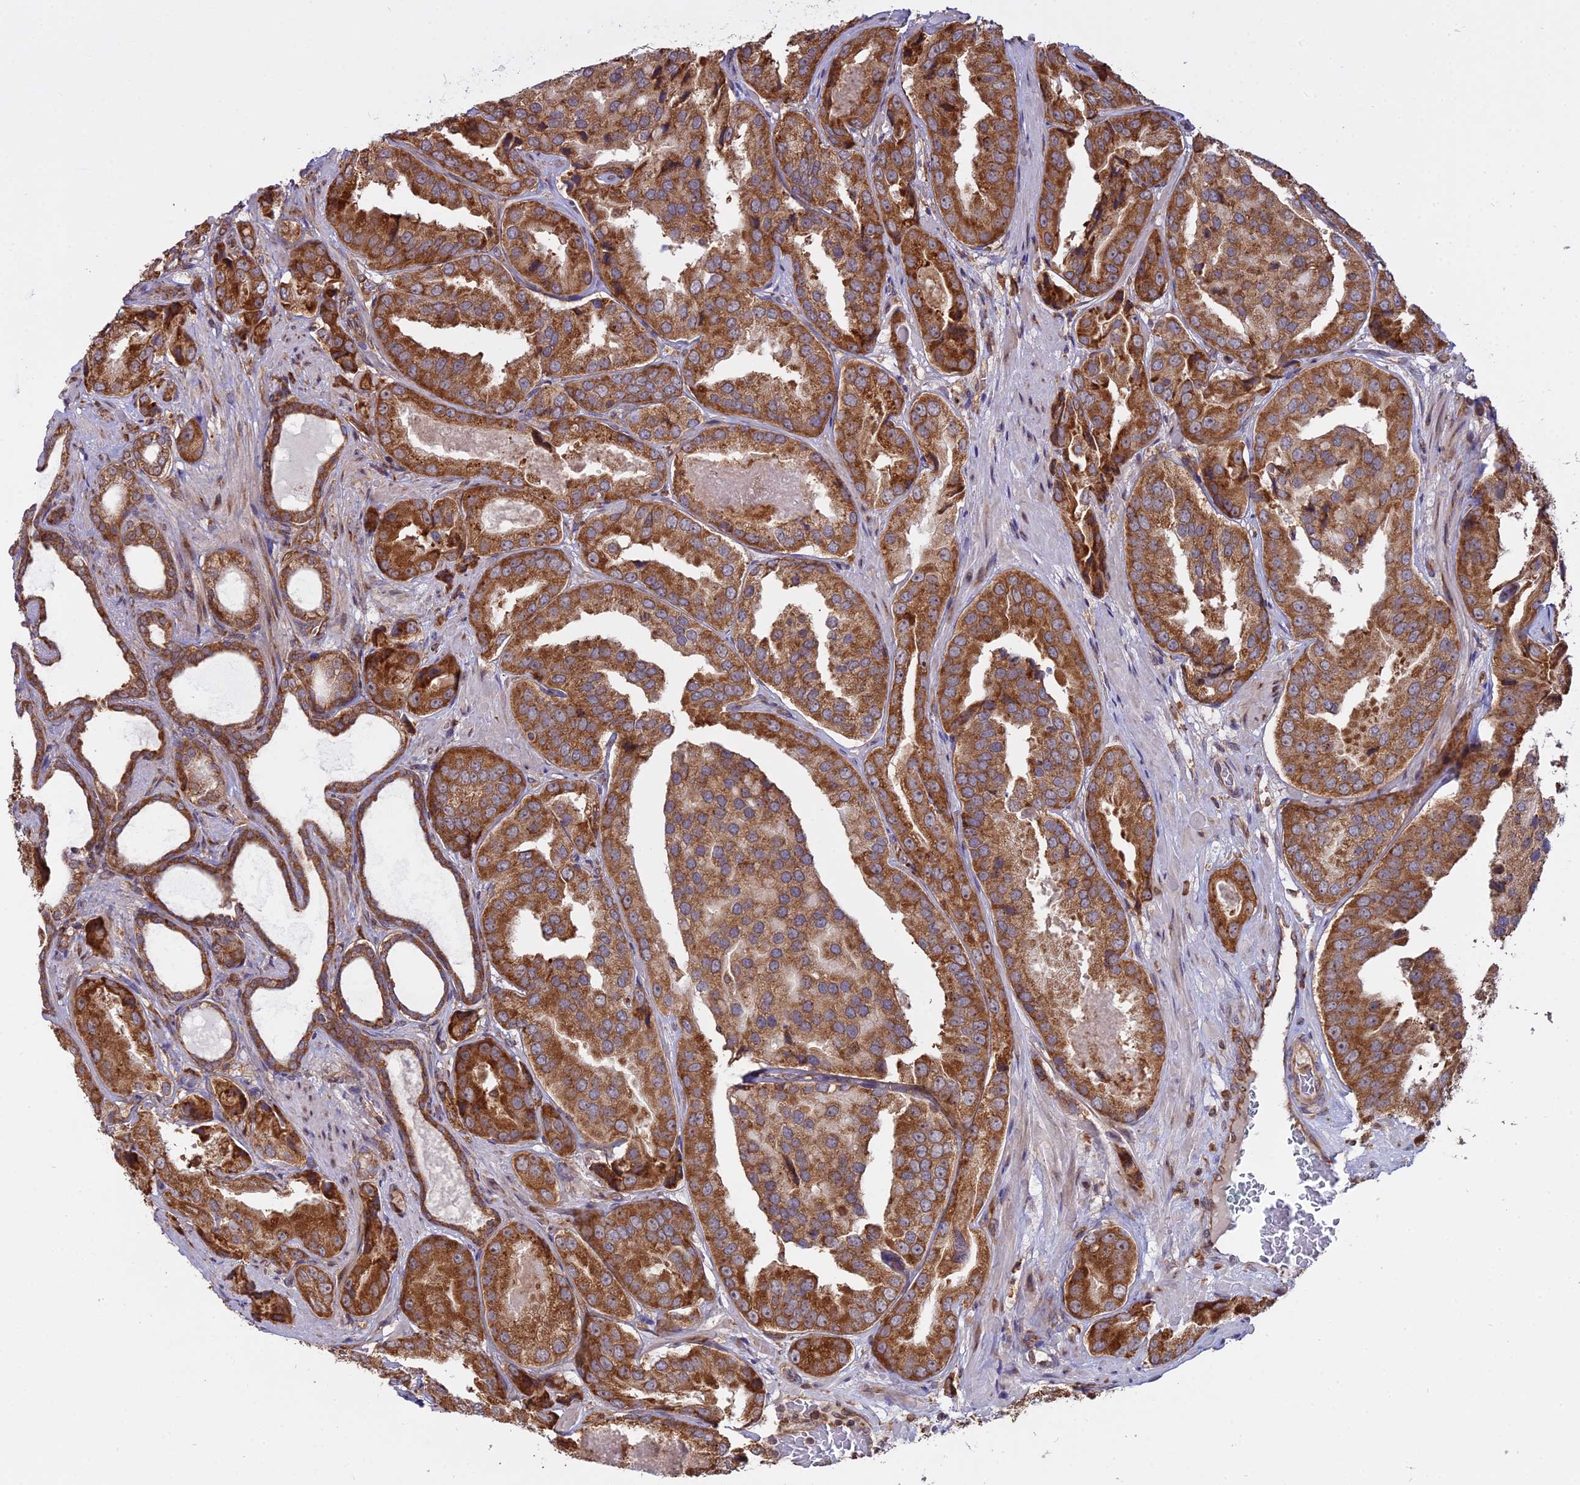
{"staining": {"intensity": "strong", "quantity": ">75%", "location": "cytoplasmic/membranous"}, "tissue": "prostate cancer", "cell_type": "Tumor cells", "image_type": "cancer", "snomed": [{"axis": "morphology", "description": "Adenocarcinoma, High grade"}, {"axis": "topography", "description": "Prostate"}], "caption": "There is high levels of strong cytoplasmic/membranous expression in tumor cells of prostate cancer (high-grade adenocarcinoma), as demonstrated by immunohistochemical staining (brown color).", "gene": "RPL26", "patient": {"sex": "male", "age": 63}}